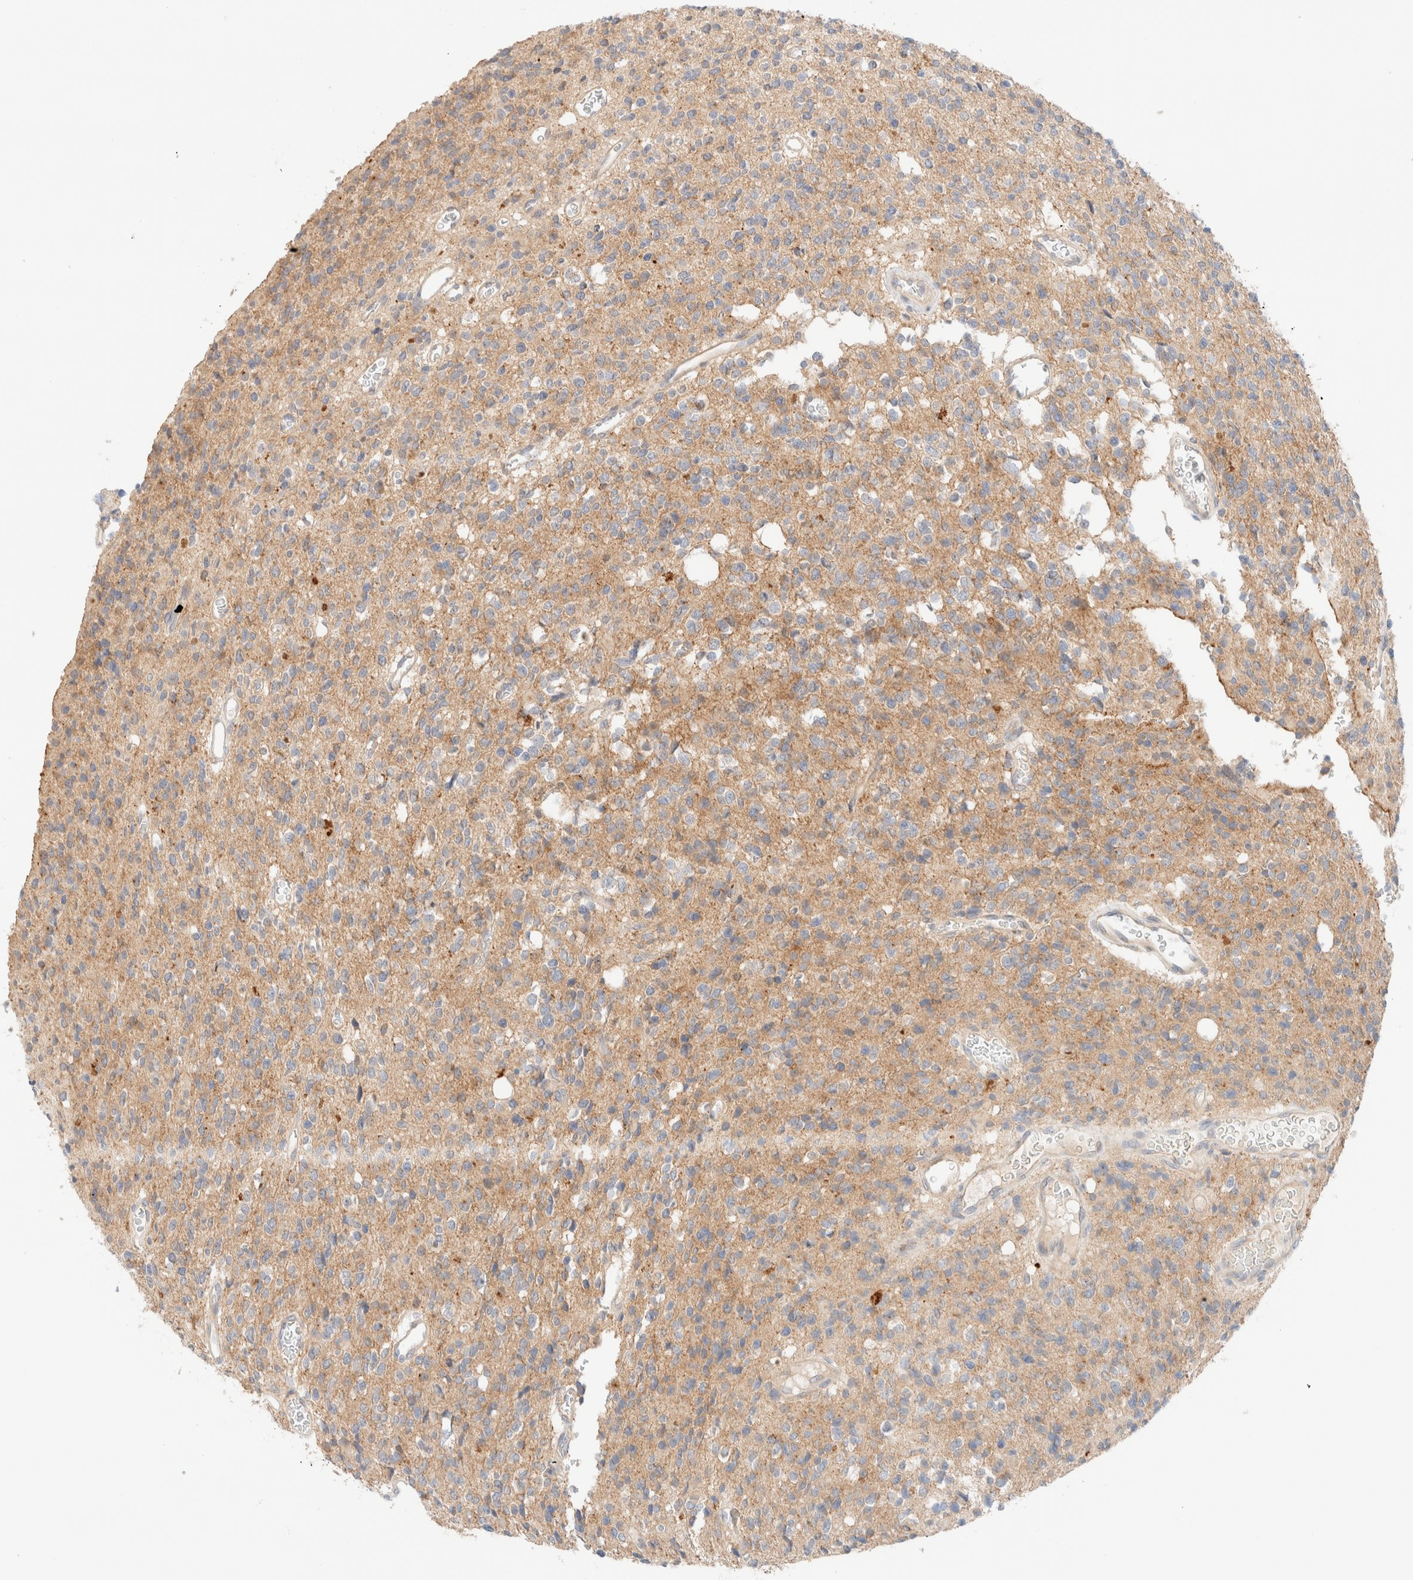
{"staining": {"intensity": "weak", "quantity": "<25%", "location": "cytoplasmic/membranous"}, "tissue": "glioma", "cell_type": "Tumor cells", "image_type": "cancer", "snomed": [{"axis": "morphology", "description": "Glioma, malignant, High grade"}, {"axis": "topography", "description": "Brain"}], "caption": "Glioma was stained to show a protein in brown. There is no significant expression in tumor cells.", "gene": "SGSM2", "patient": {"sex": "male", "age": 34}}